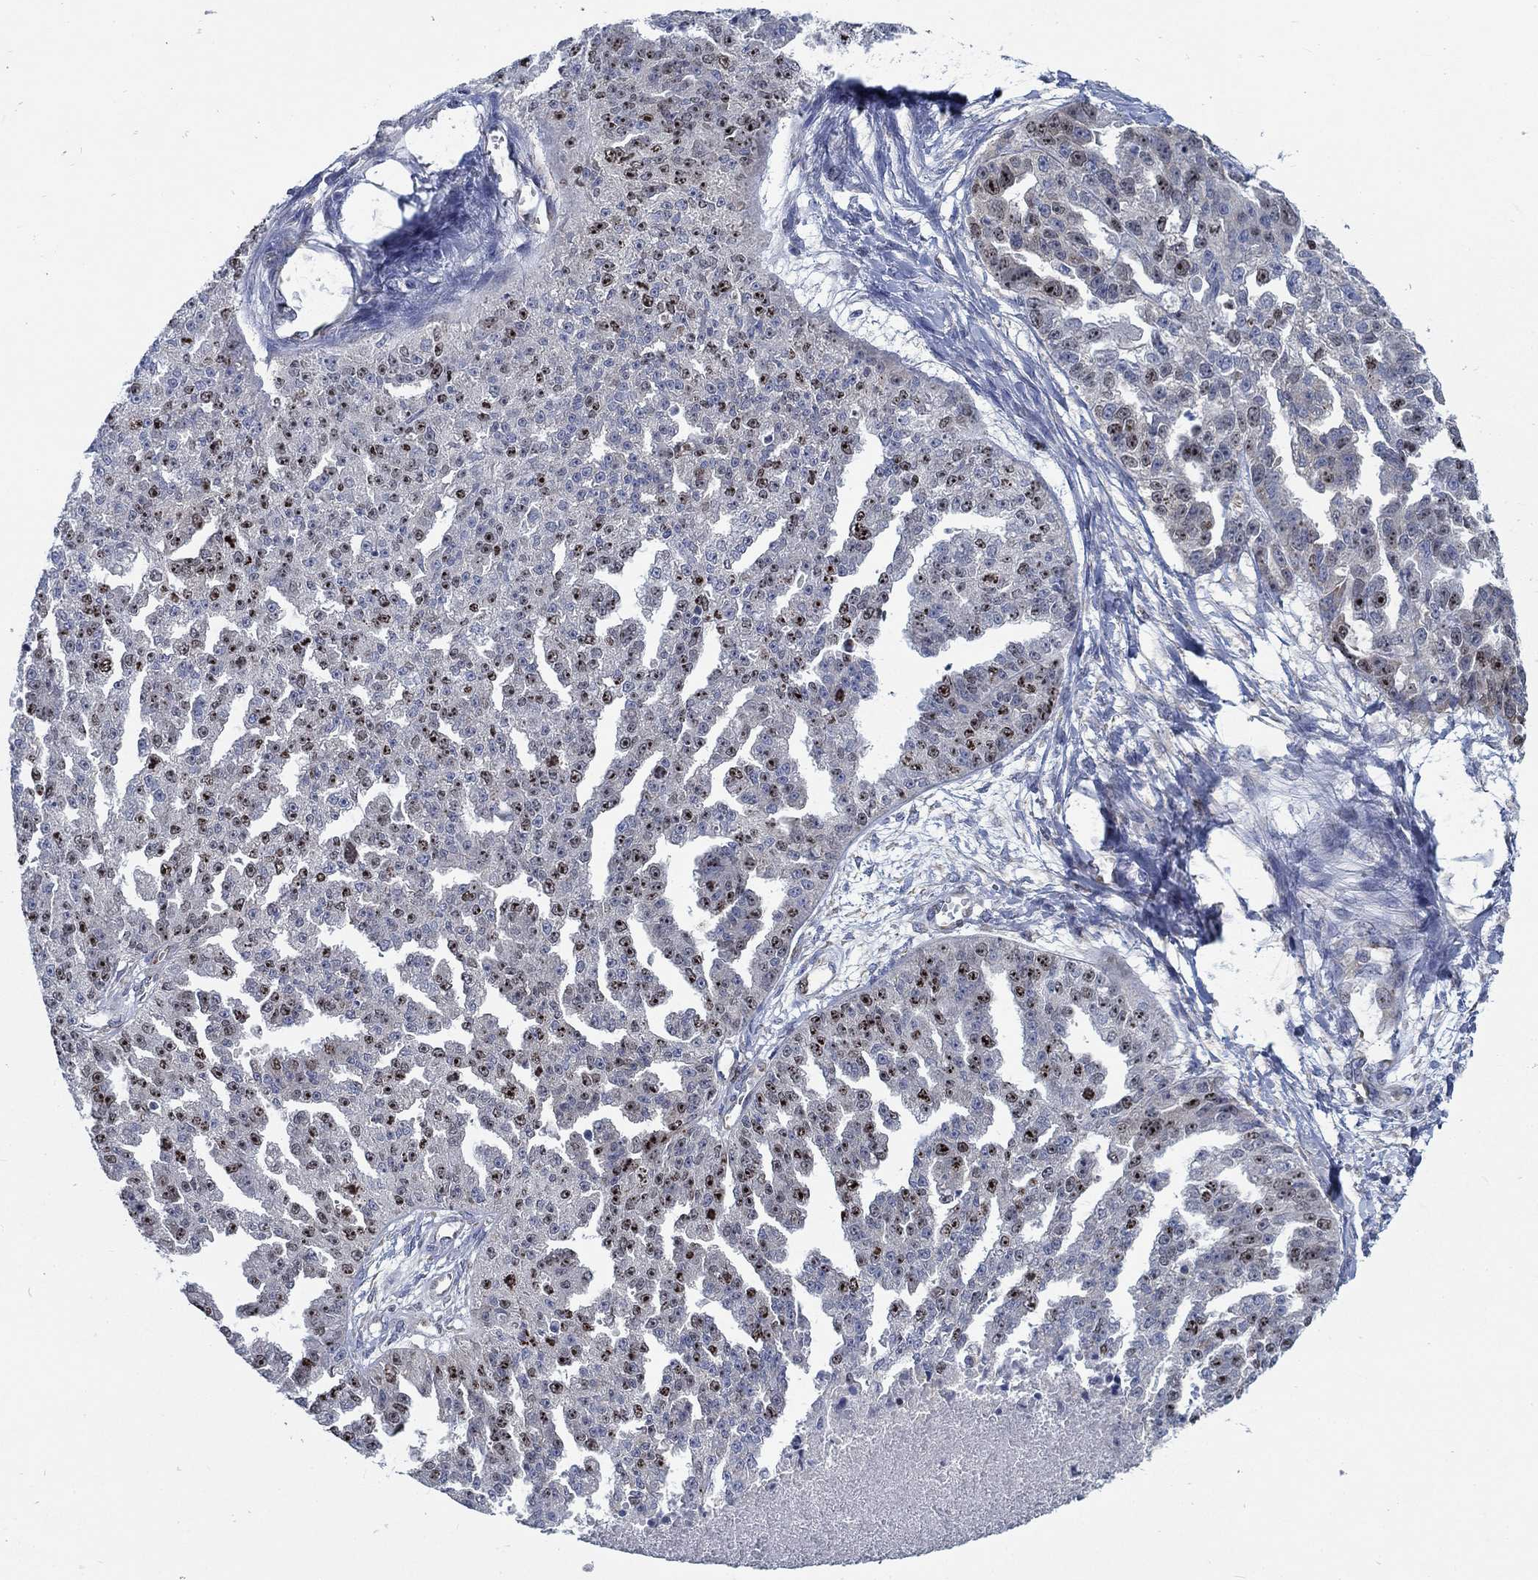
{"staining": {"intensity": "moderate", "quantity": "25%-75%", "location": "nuclear"}, "tissue": "ovarian cancer", "cell_type": "Tumor cells", "image_type": "cancer", "snomed": [{"axis": "morphology", "description": "Cystadenocarcinoma, serous, NOS"}, {"axis": "topography", "description": "Ovary"}], "caption": "Immunohistochemical staining of human ovarian serous cystadenocarcinoma displays medium levels of moderate nuclear protein staining in about 25%-75% of tumor cells.", "gene": "MMP24", "patient": {"sex": "female", "age": 58}}